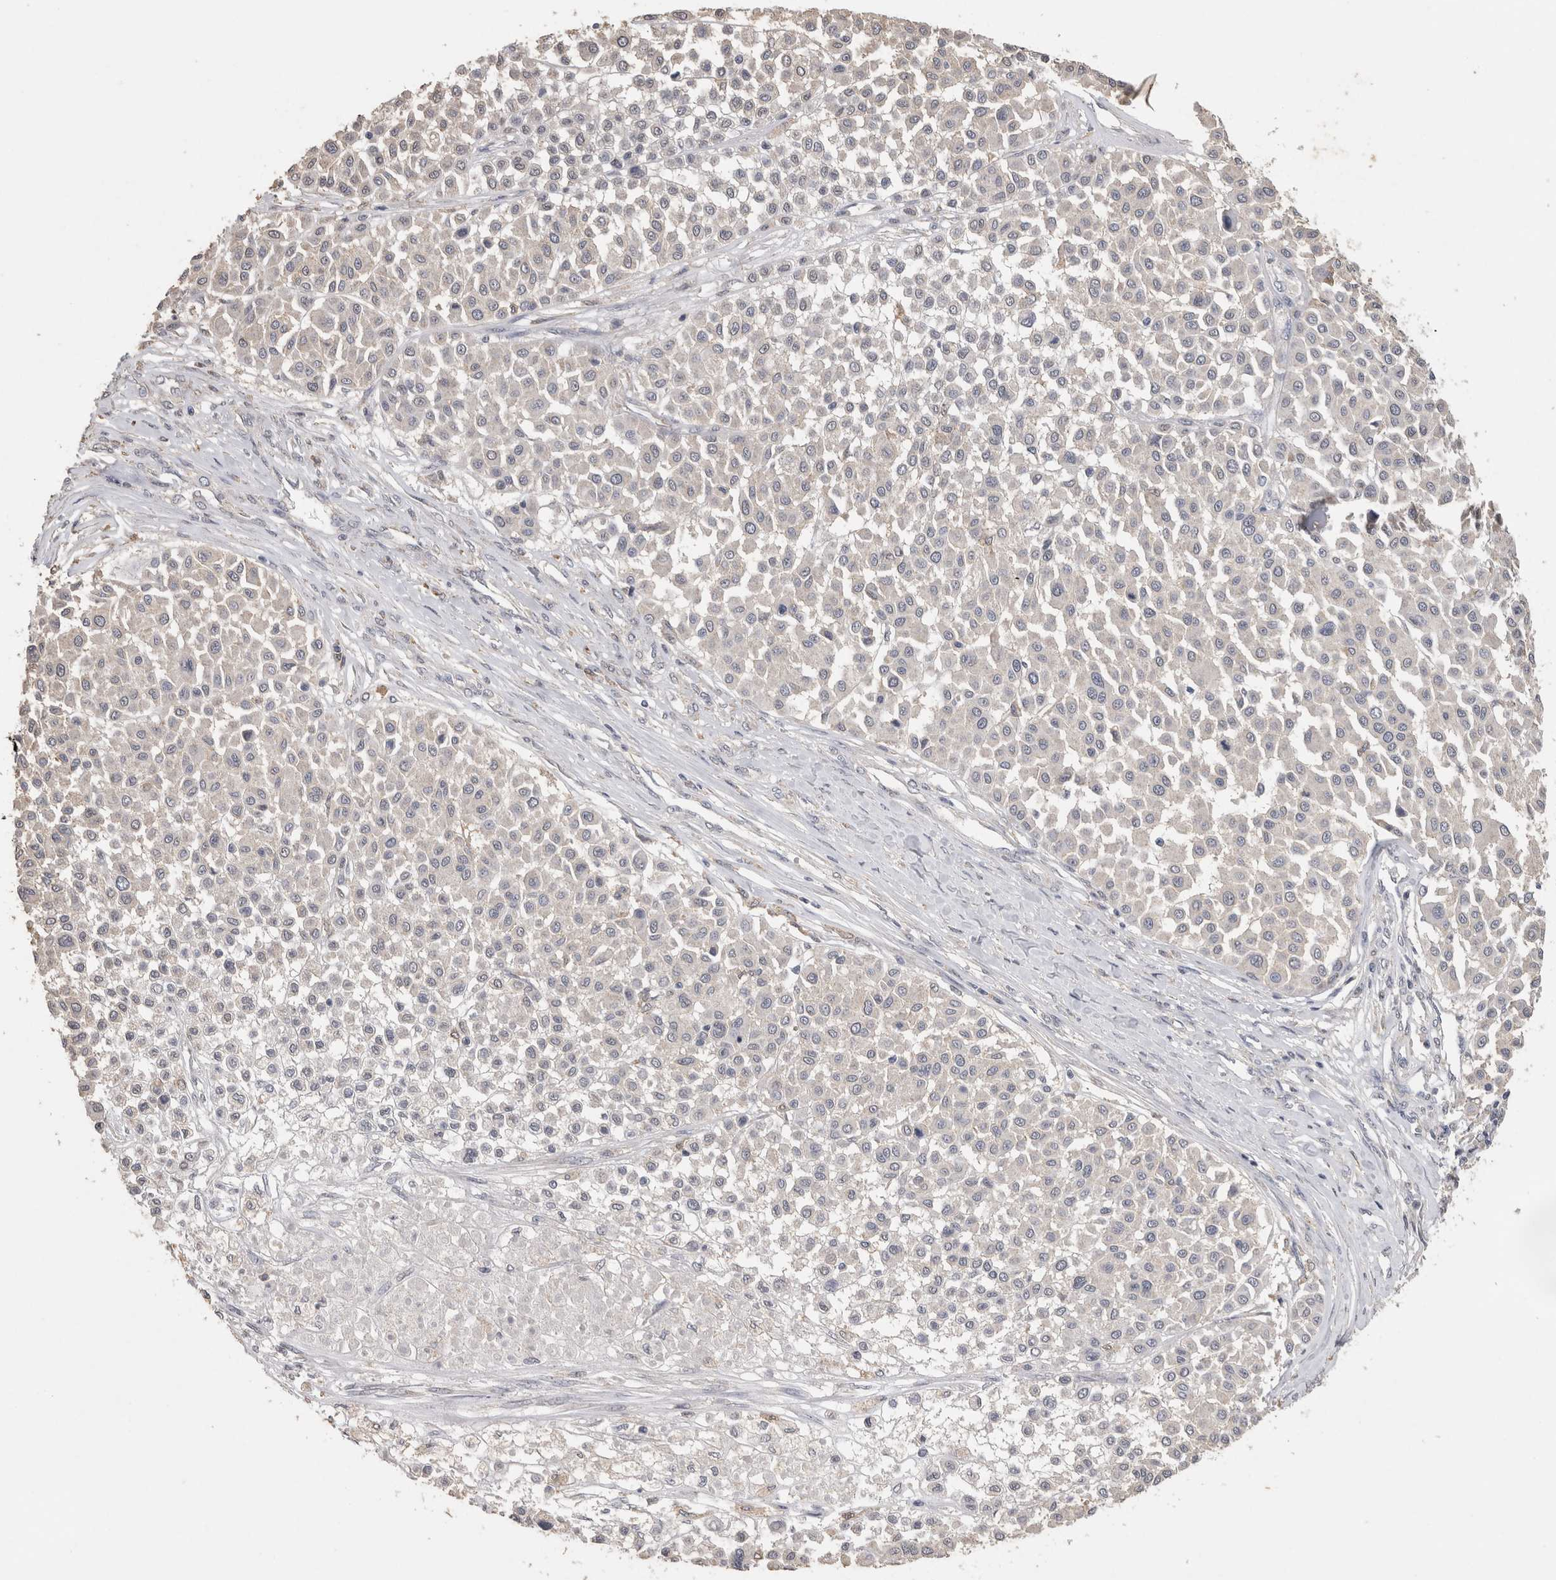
{"staining": {"intensity": "negative", "quantity": "none", "location": "none"}, "tissue": "melanoma", "cell_type": "Tumor cells", "image_type": "cancer", "snomed": [{"axis": "morphology", "description": "Malignant melanoma, Metastatic site"}, {"axis": "topography", "description": "Soft tissue"}], "caption": "Image shows no significant protein positivity in tumor cells of melanoma. (Immunohistochemistry (ihc), brightfield microscopy, high magnification).", "gene": "CNTFR", "patient": {"sex": "male", "age": 41}}